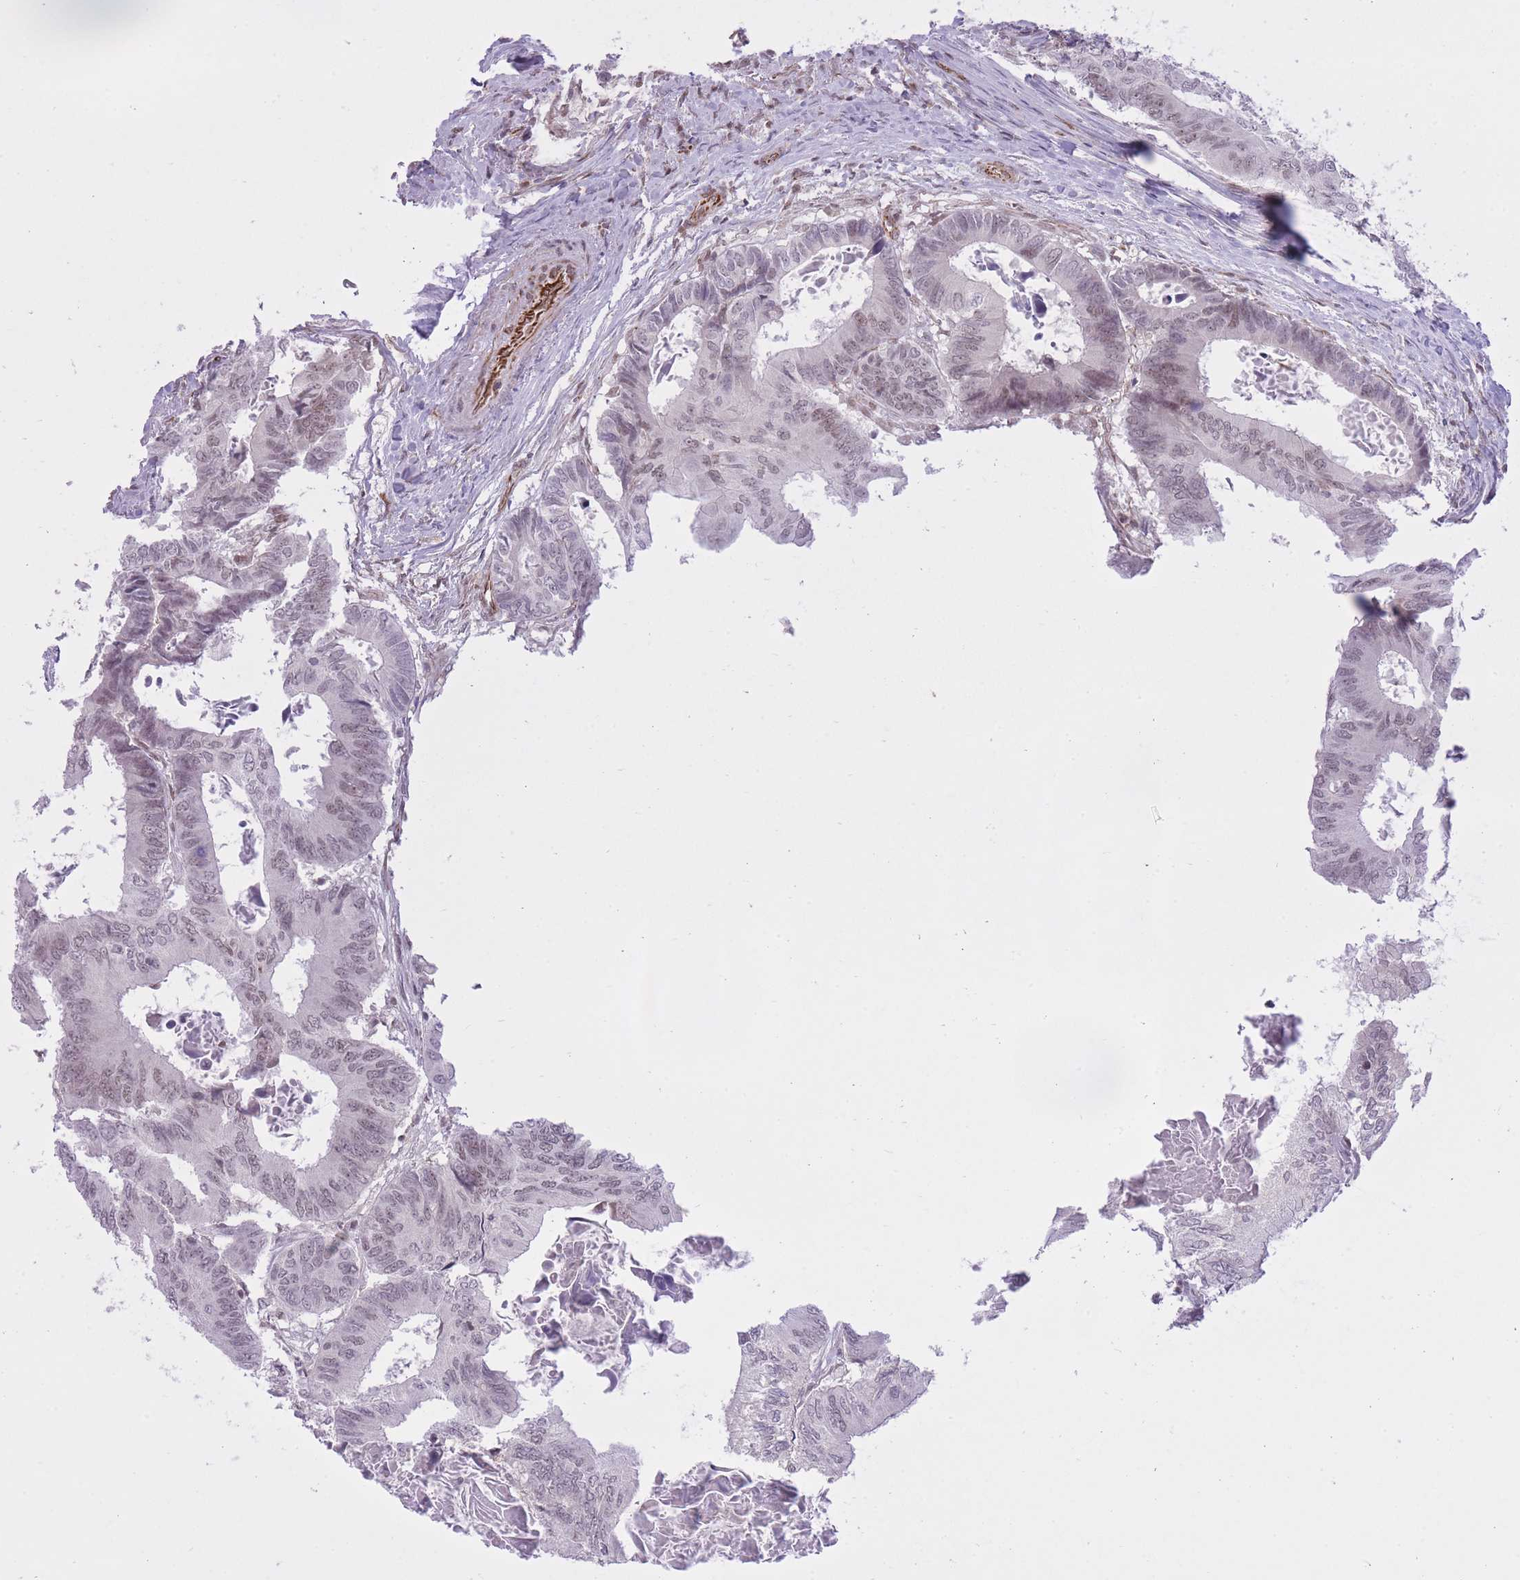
{"staining": {"intensity": "weak", "quantity": "25%-75%", "location": "nuclear"}, "tissue": "colorectal cancer", "cell_type": "Tumor cells", "image_type": "cancer", "snomed": [{"axis": "morphology", "description": "Adenocarcinoma, NOS"}, {"axis": "topography", "description": "Colon"}], "caption": "Protein expression analysis of human colorectal cancer (adenocarcinoma) reveals weak nuclear positivity in about 25%-75% of tumor cells. The protein of interest is shown in brown color, while the nuclei are stained blue.", "gene": "ELL", "patient": {"sex": "male", "age": 85}}